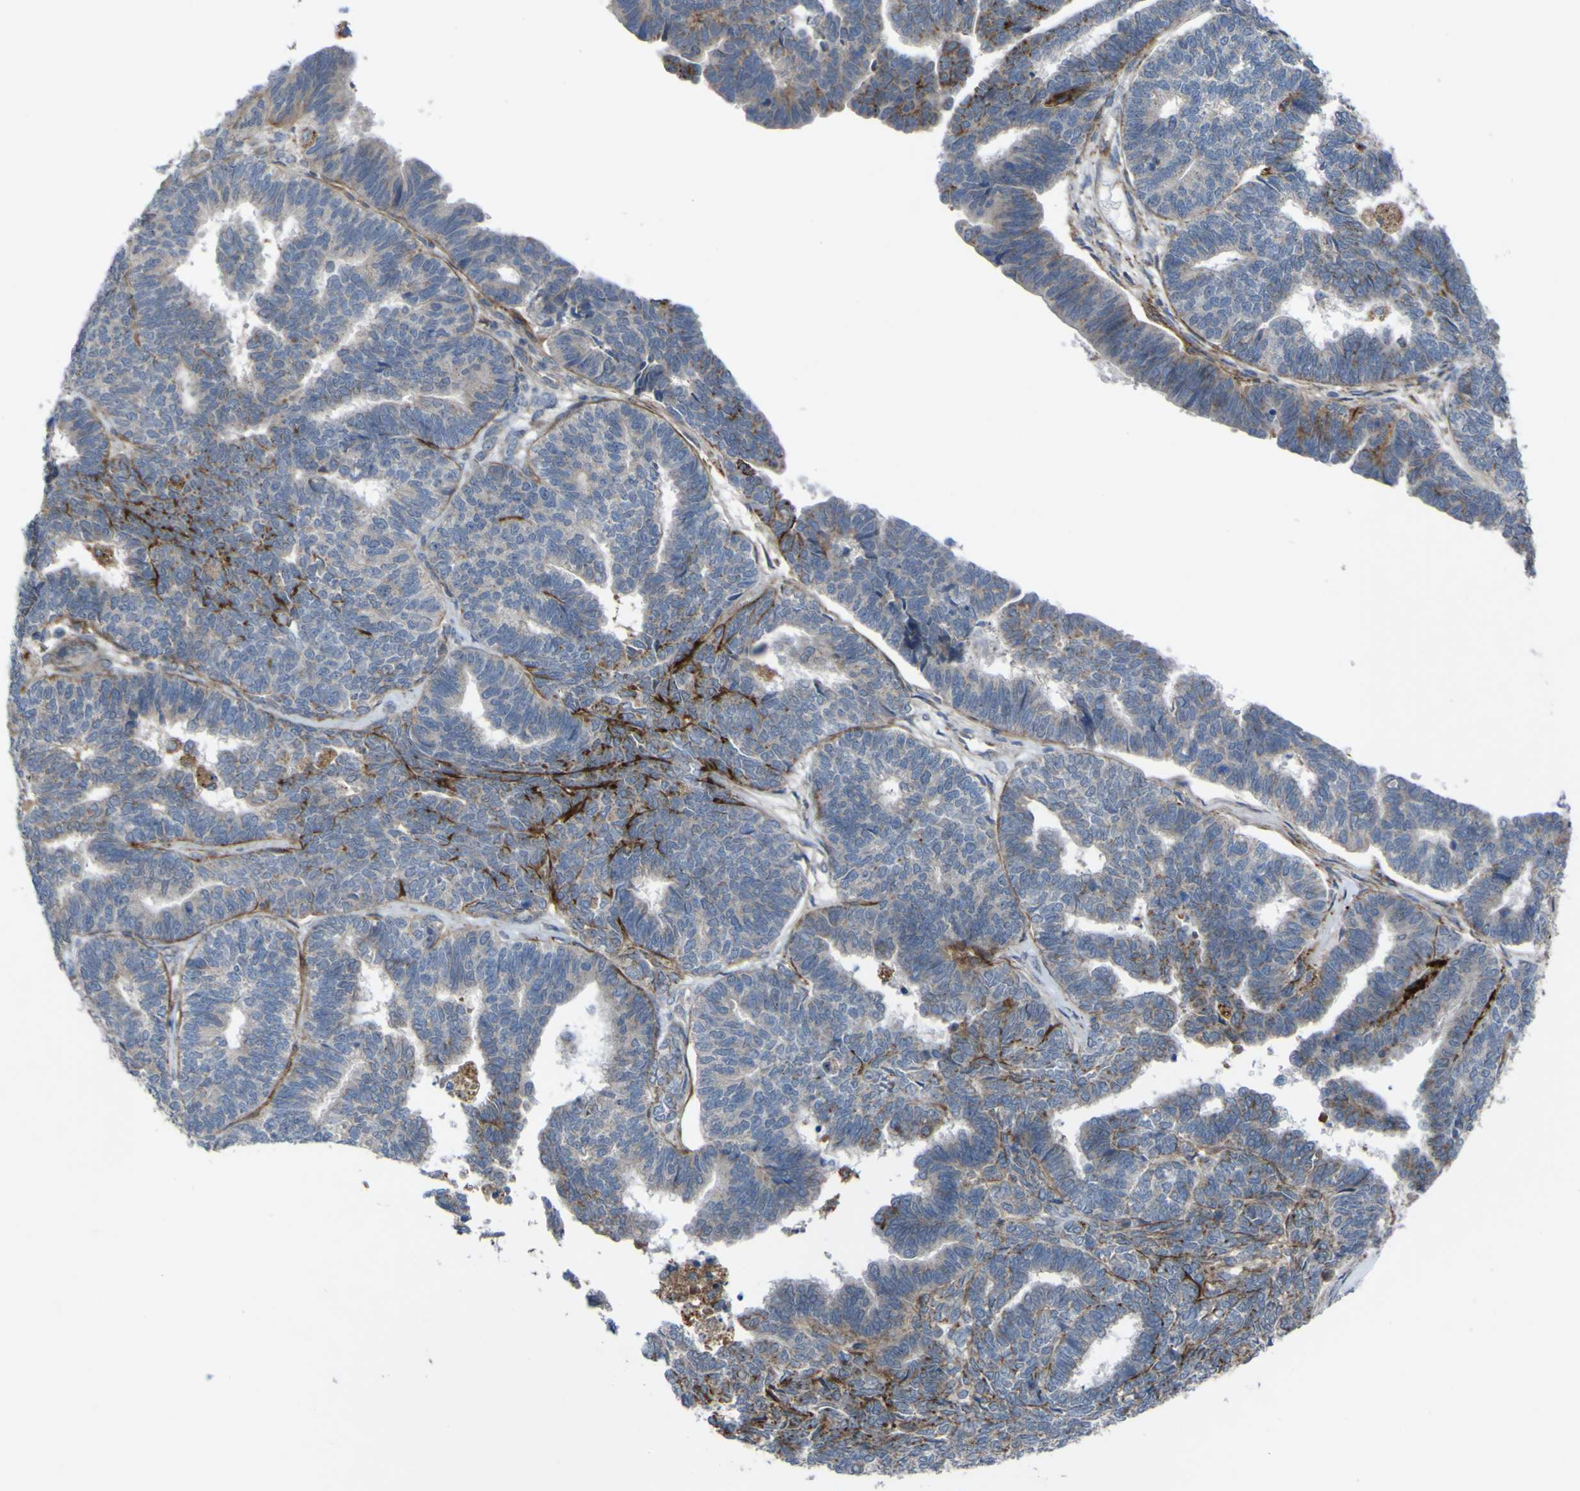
{"staining": {"intensity": "weak", "quantity": "<25%", "location": "cytoplasmic/membranous"}, "tissue": "endometrial cancer", "cell_type": "Tumor cells", "image_type": "cancer", "snomed": [{"axis": "morphology", "description": "Adenocarcinoma, NOS"}, {"axis": "topography", "description": "Endometrium"}], "caption": "A high-resolution photomicrograph shows immunohistochemistry (IHC) staining of endometrial cancer (adenocarcinoma), which reveals no significant positivity in tumor cells. (DAB immunohistochemistry visualized using brightfield microscopy, high magnification).", "gene": "GPLD1", "patient": {"sex": "female", "age": 70}}